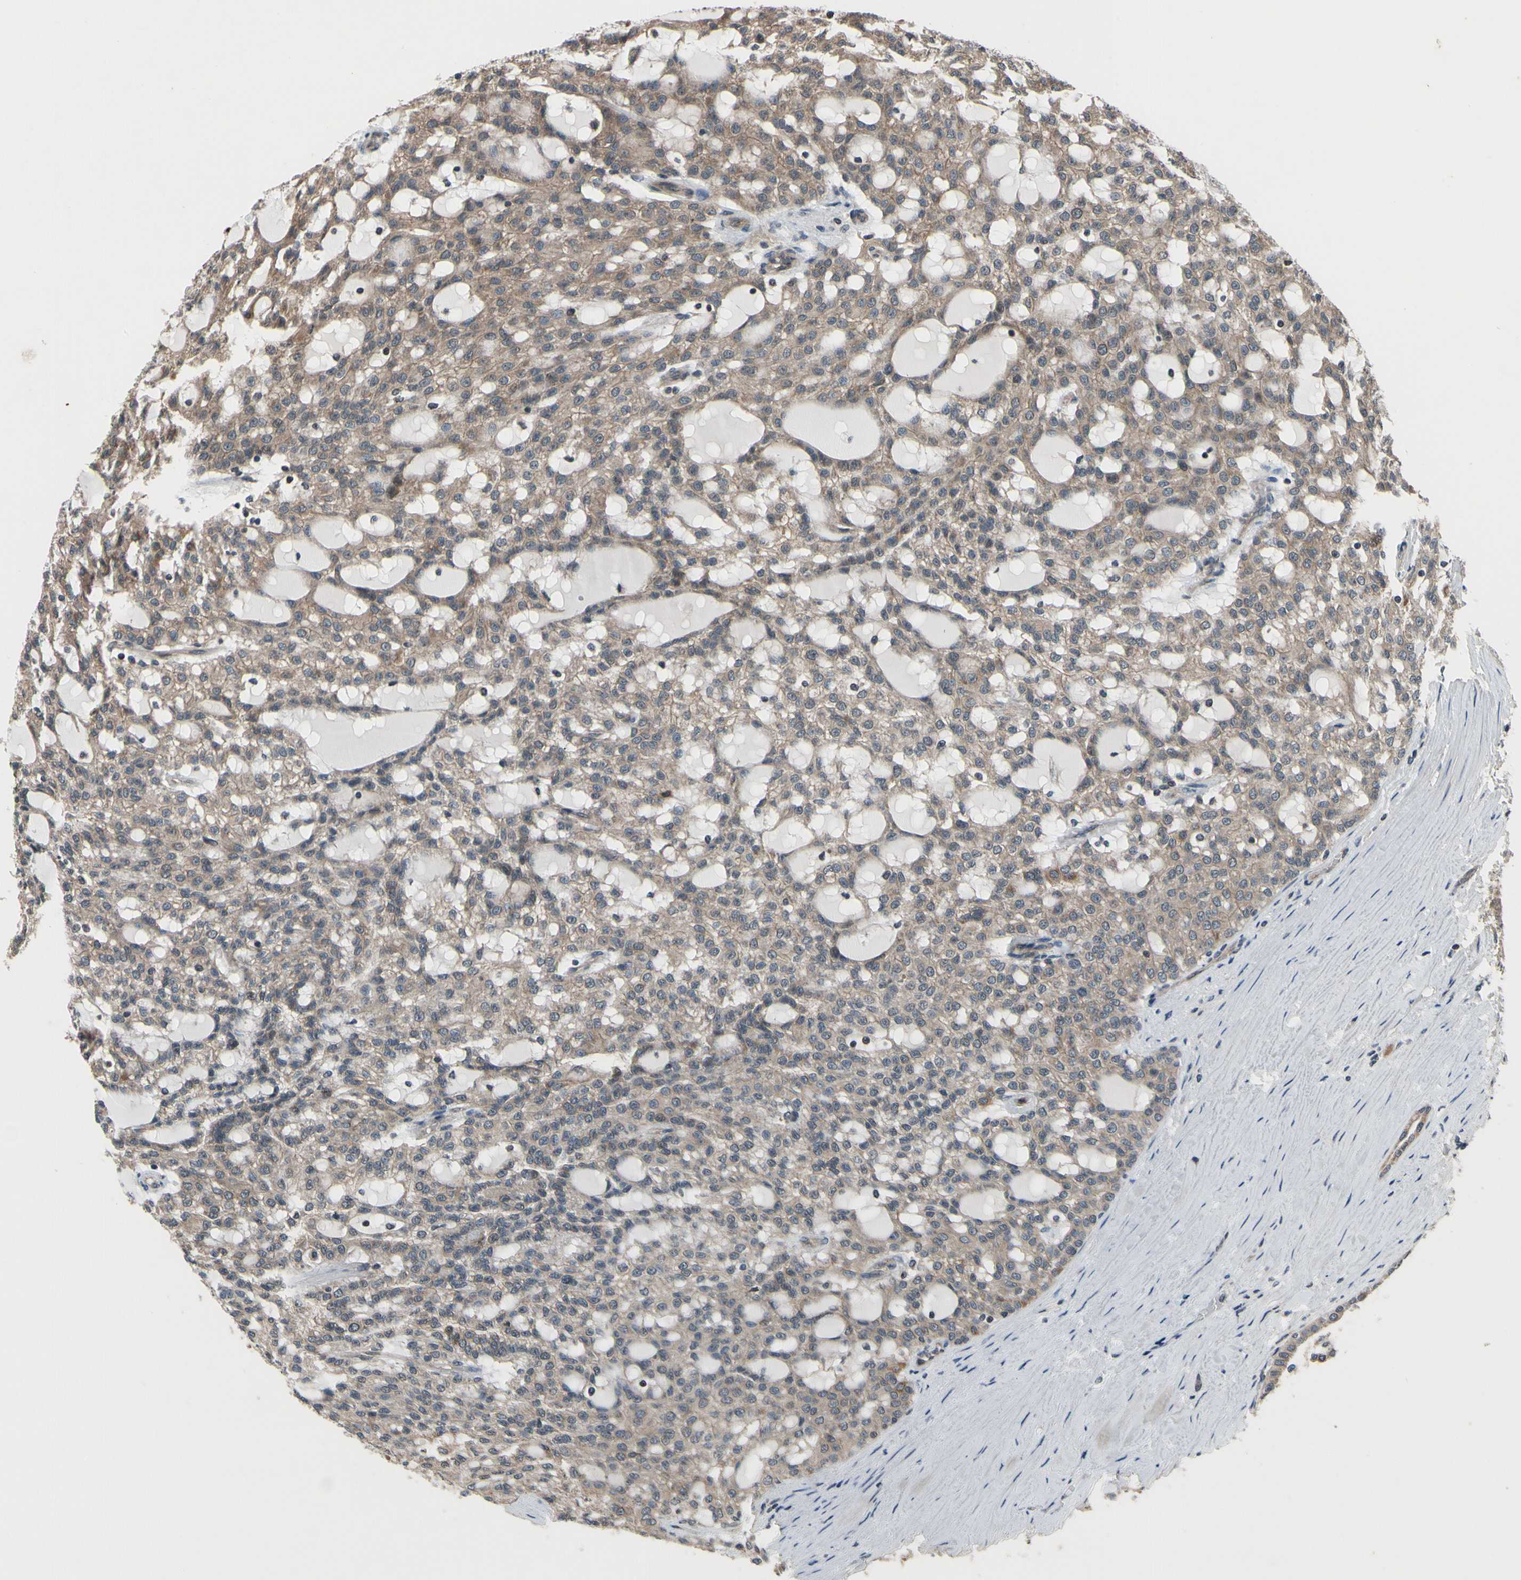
{"staining": {"intensity": "weak", "quantity": ">75%", "location": "cytoplasmic/membranous"}, "tissue": "renal cancer", "cell_type": "Tumor cells", "image_type": "cancer", "snomed": [{"axis": "morphology", "description": "Adenocarcinoma, NOS"}, {"axis": "topography", "description": "Kidney"}], "caption": "Renal cancer (adenocarcinoma) stained with DAB immunohistochemistry displays low levels of weak cytoplasmic/membranous expression in about >75% of tumor cells.", "gene": "MBTPS2", "patient": {"sex": "male", "age": 63}}